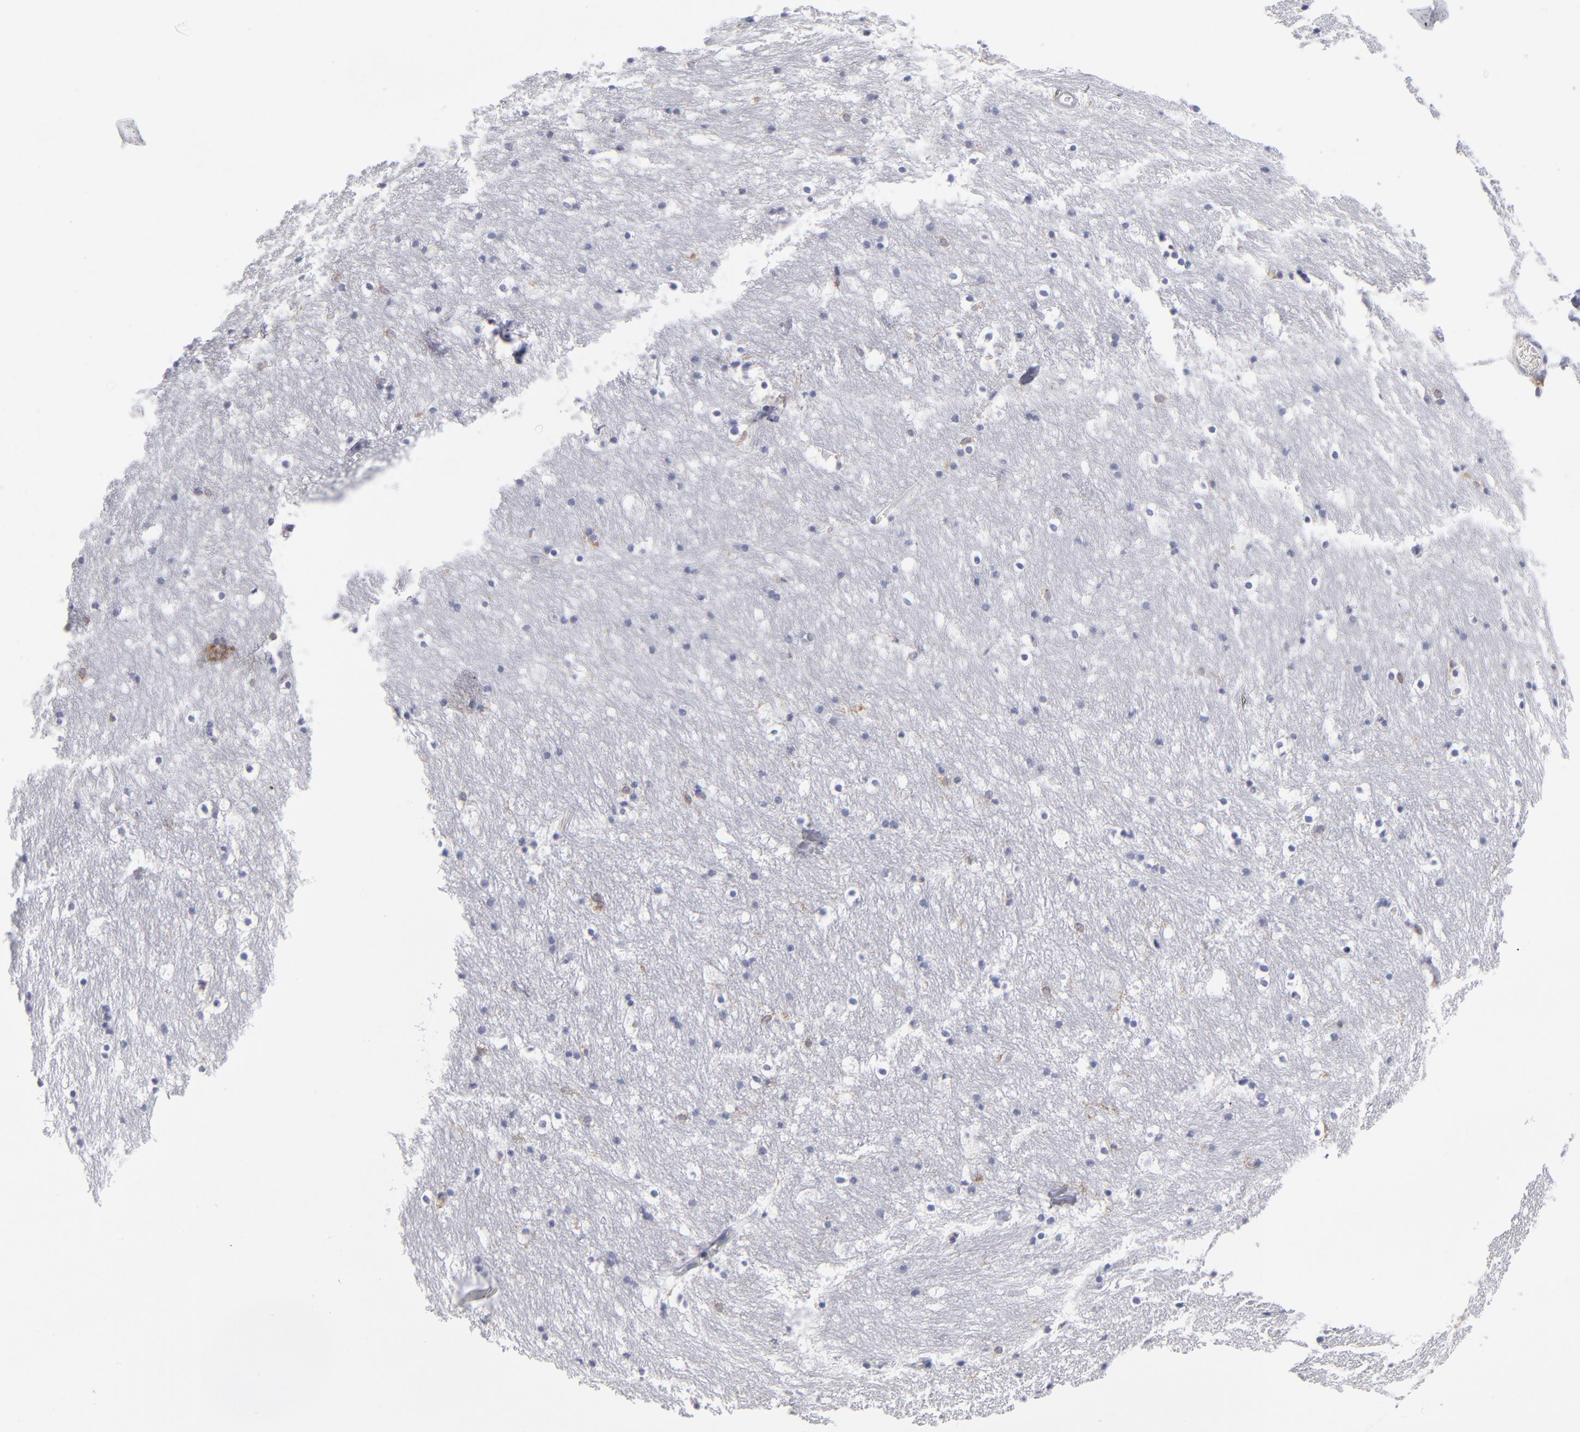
{"staining": {"intensity": "negative", "quantity": "none", "location": "none"}, "tissue": "caudate", "cell_type": "Glial cells", "image_type": "normal", "snomed": [{"axis": "morphology", "description": "Normal tissue, NOS"}, {"axis": "topography", "description": "Lateral ventricle wall"}], "caption": "Photomicrograph shows no significant protein expression in glial cells of normal caudate. (Brightfield microscopy of DAB IHC at high magnification).", "gene": "LAT2", "patient": {"sex": "male", "age": 45}}